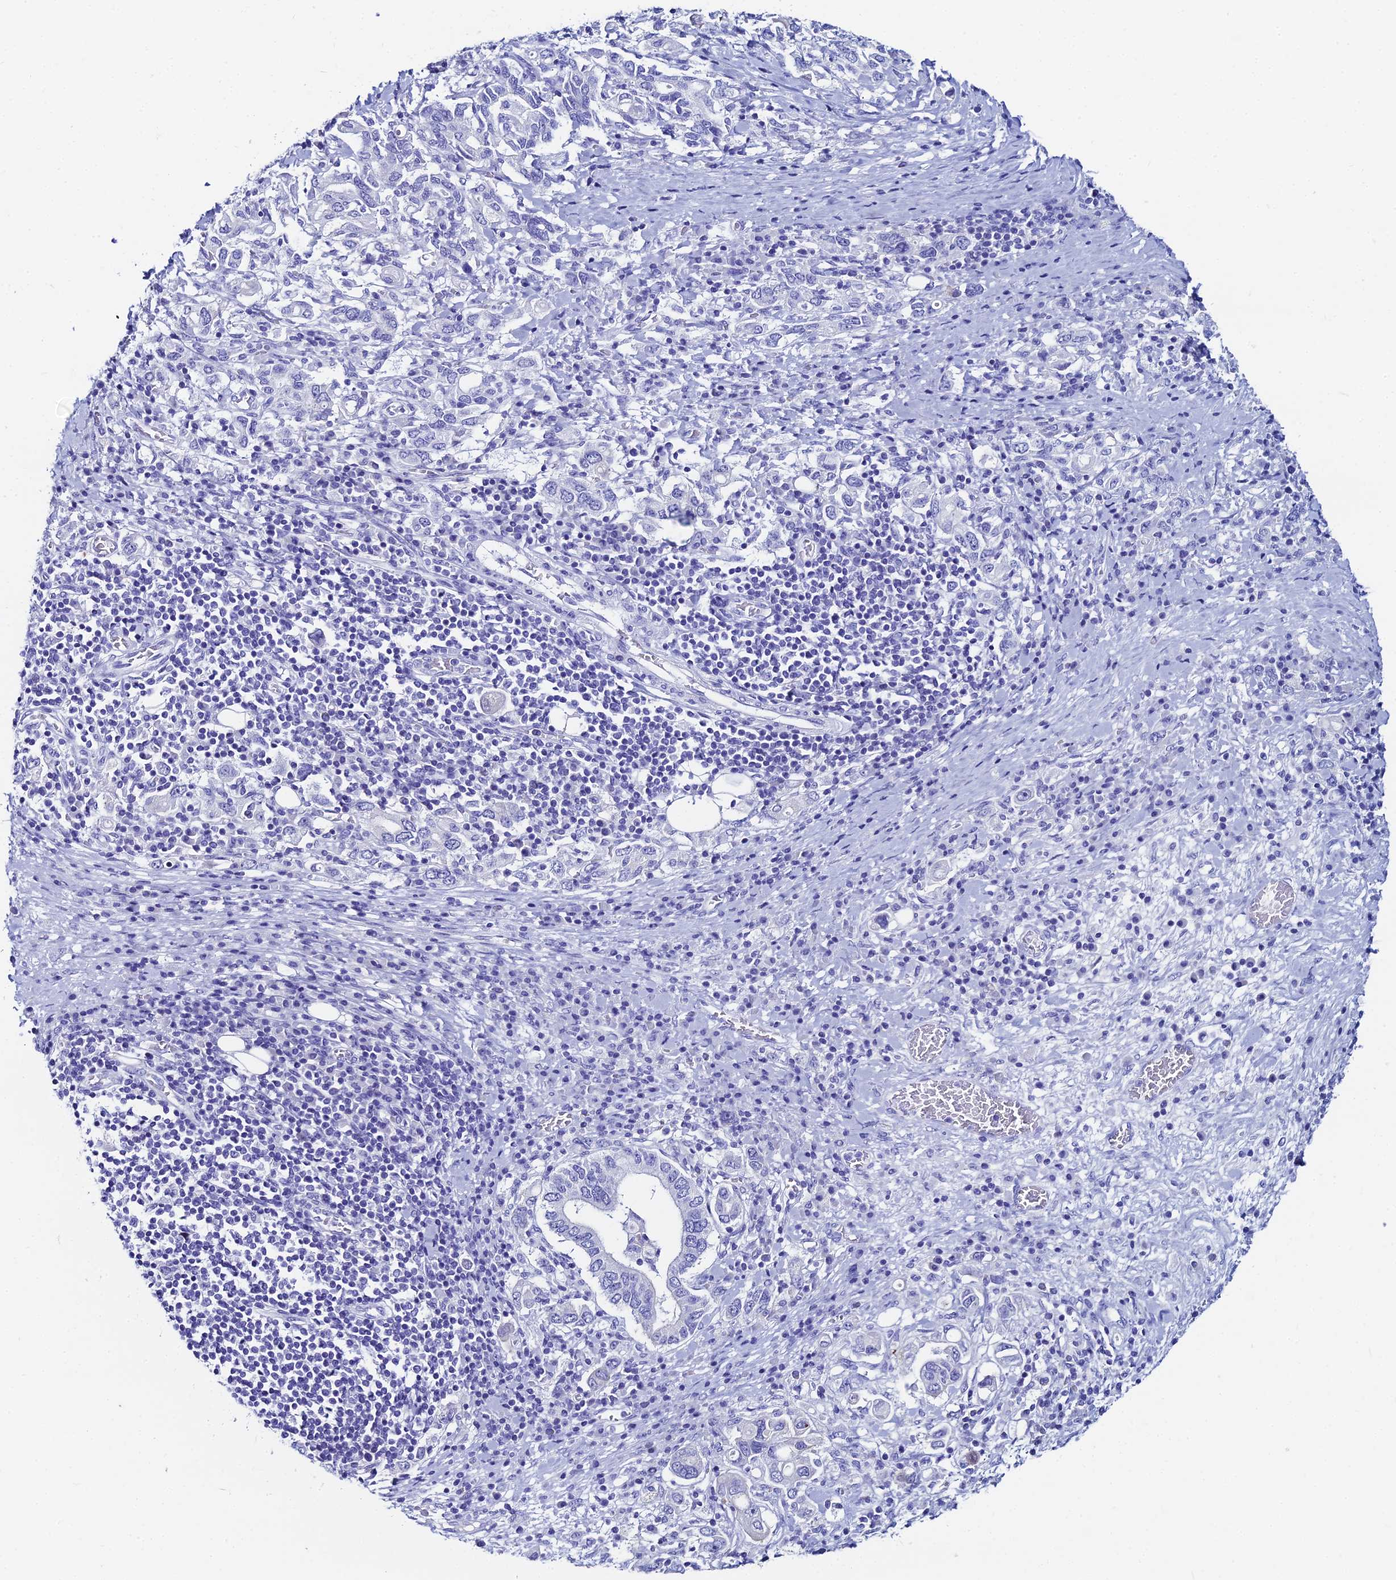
{"staining": {"intensity": "negative", "quantity": "none", "location": "none"}, "tissue": "stomach cancer", "cell_type": "Tumor cells", "image_type": "cancer", "snomed": [{"axis": "morphology", "description": "Adenocarcinoma, NOS"}, {"axis": "topography", "description": "Stomach, upper"}, {"axis": "topography", "description": "Stomach"}], "caption": "This is a micrograph of IHC staining of stomach cancer (adenocarcinoma), which shows no expression in tumor cells.", "gene": "HSPA1L", "patient": {"sex": "male", "age": 62}}